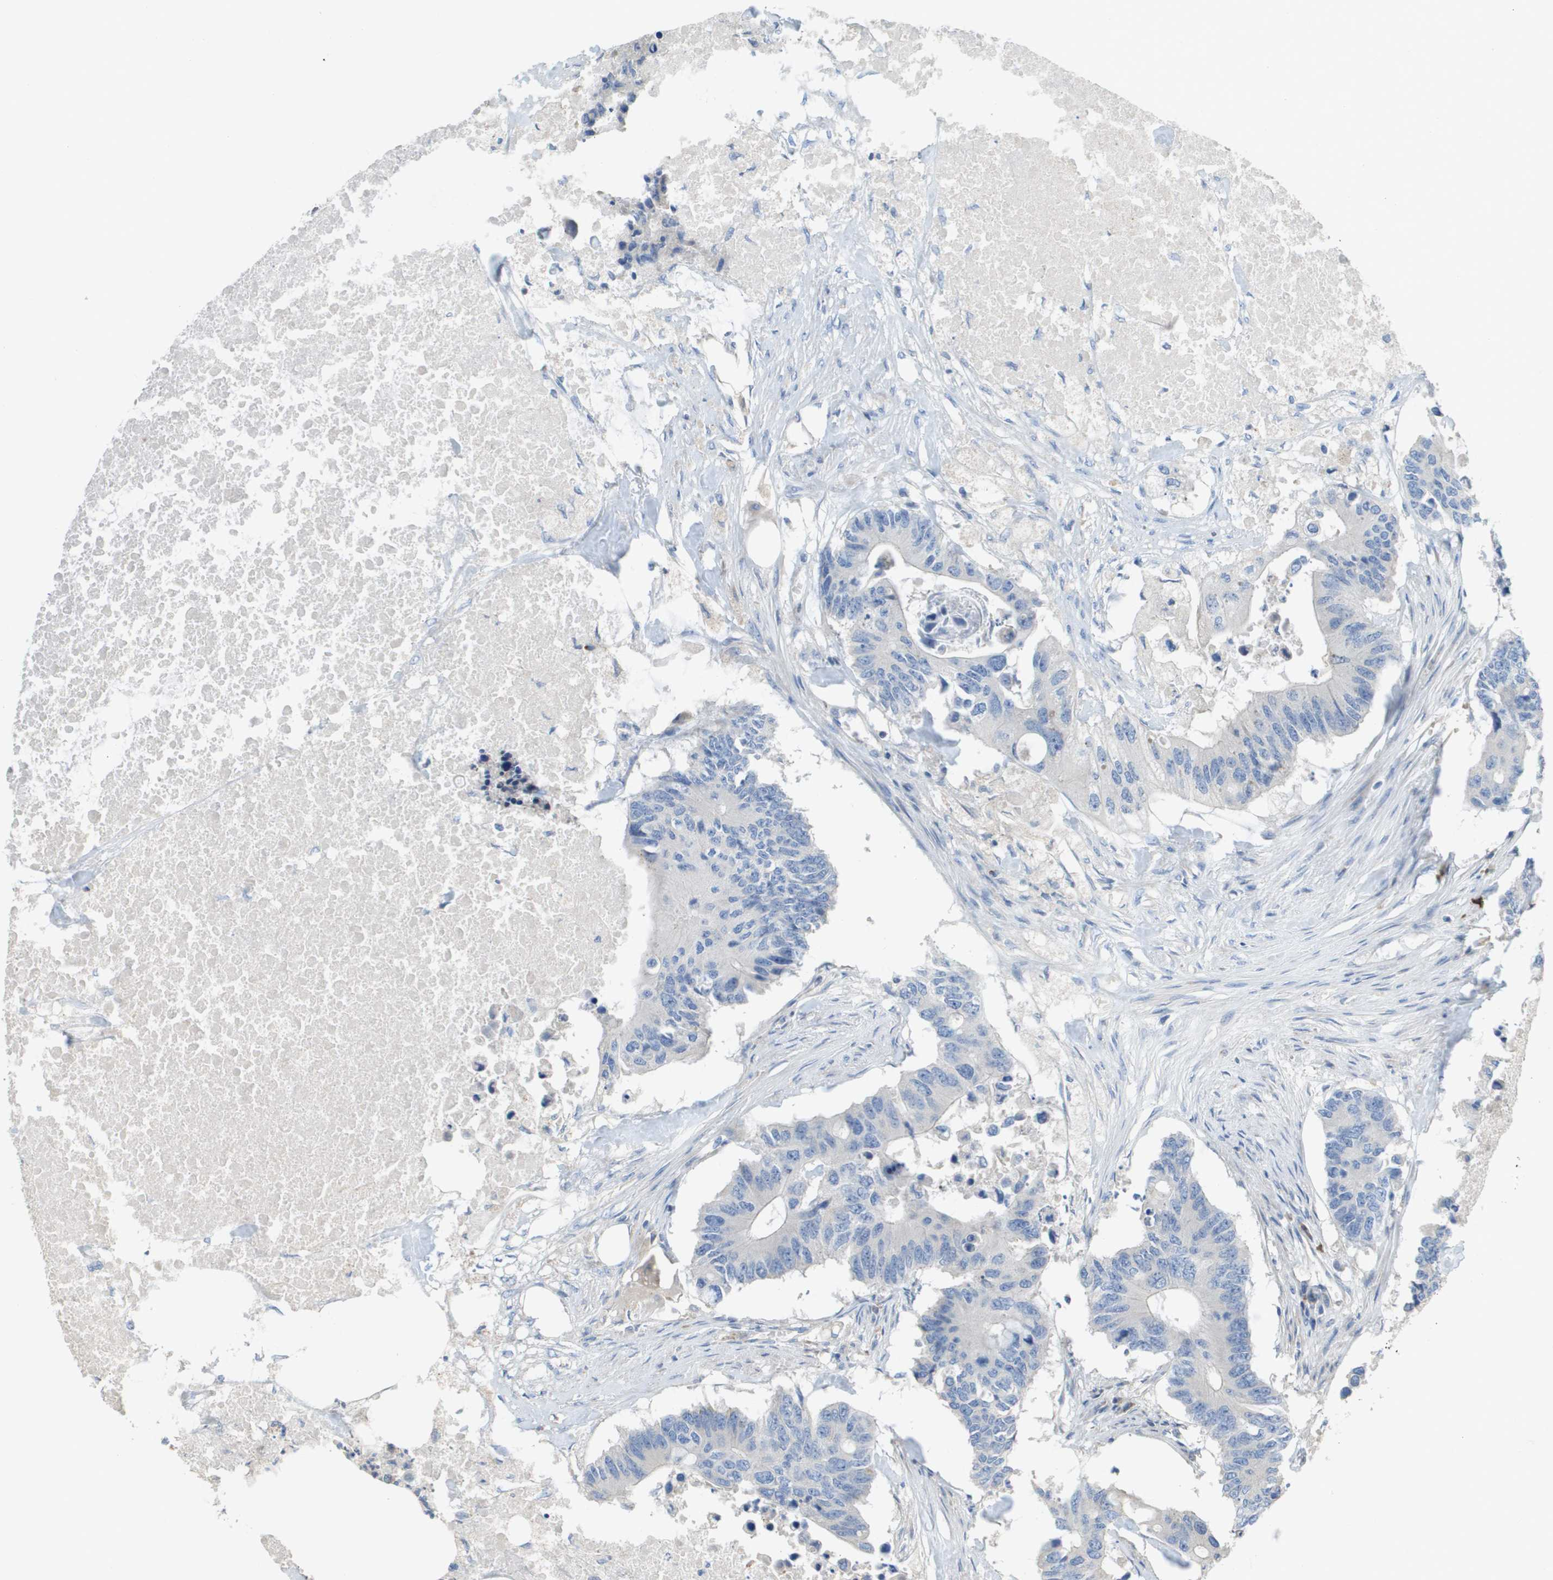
{"staining": {"intensity": "negative", "quantity": "none", "location": "none"}, "tissue": "colorectal cancer", "cell_type": "Tumor cells", "image_type": "cancer", "snomed": [{"axis": "morphology", "description": "Adenocarcinoma, NOS"}, {"axis": "topography", "description": "Colon"}], "caption": "Immunohistochemical staining of adenocarcinoma (colorectal) exhibits no significant staining in tumor cells. (DAB immunohistochemistry (IHC) visualized using brightfield microscopy, high magnification).", "gene": "CASP10", "patient": {"sex": "male", "age": 71}}